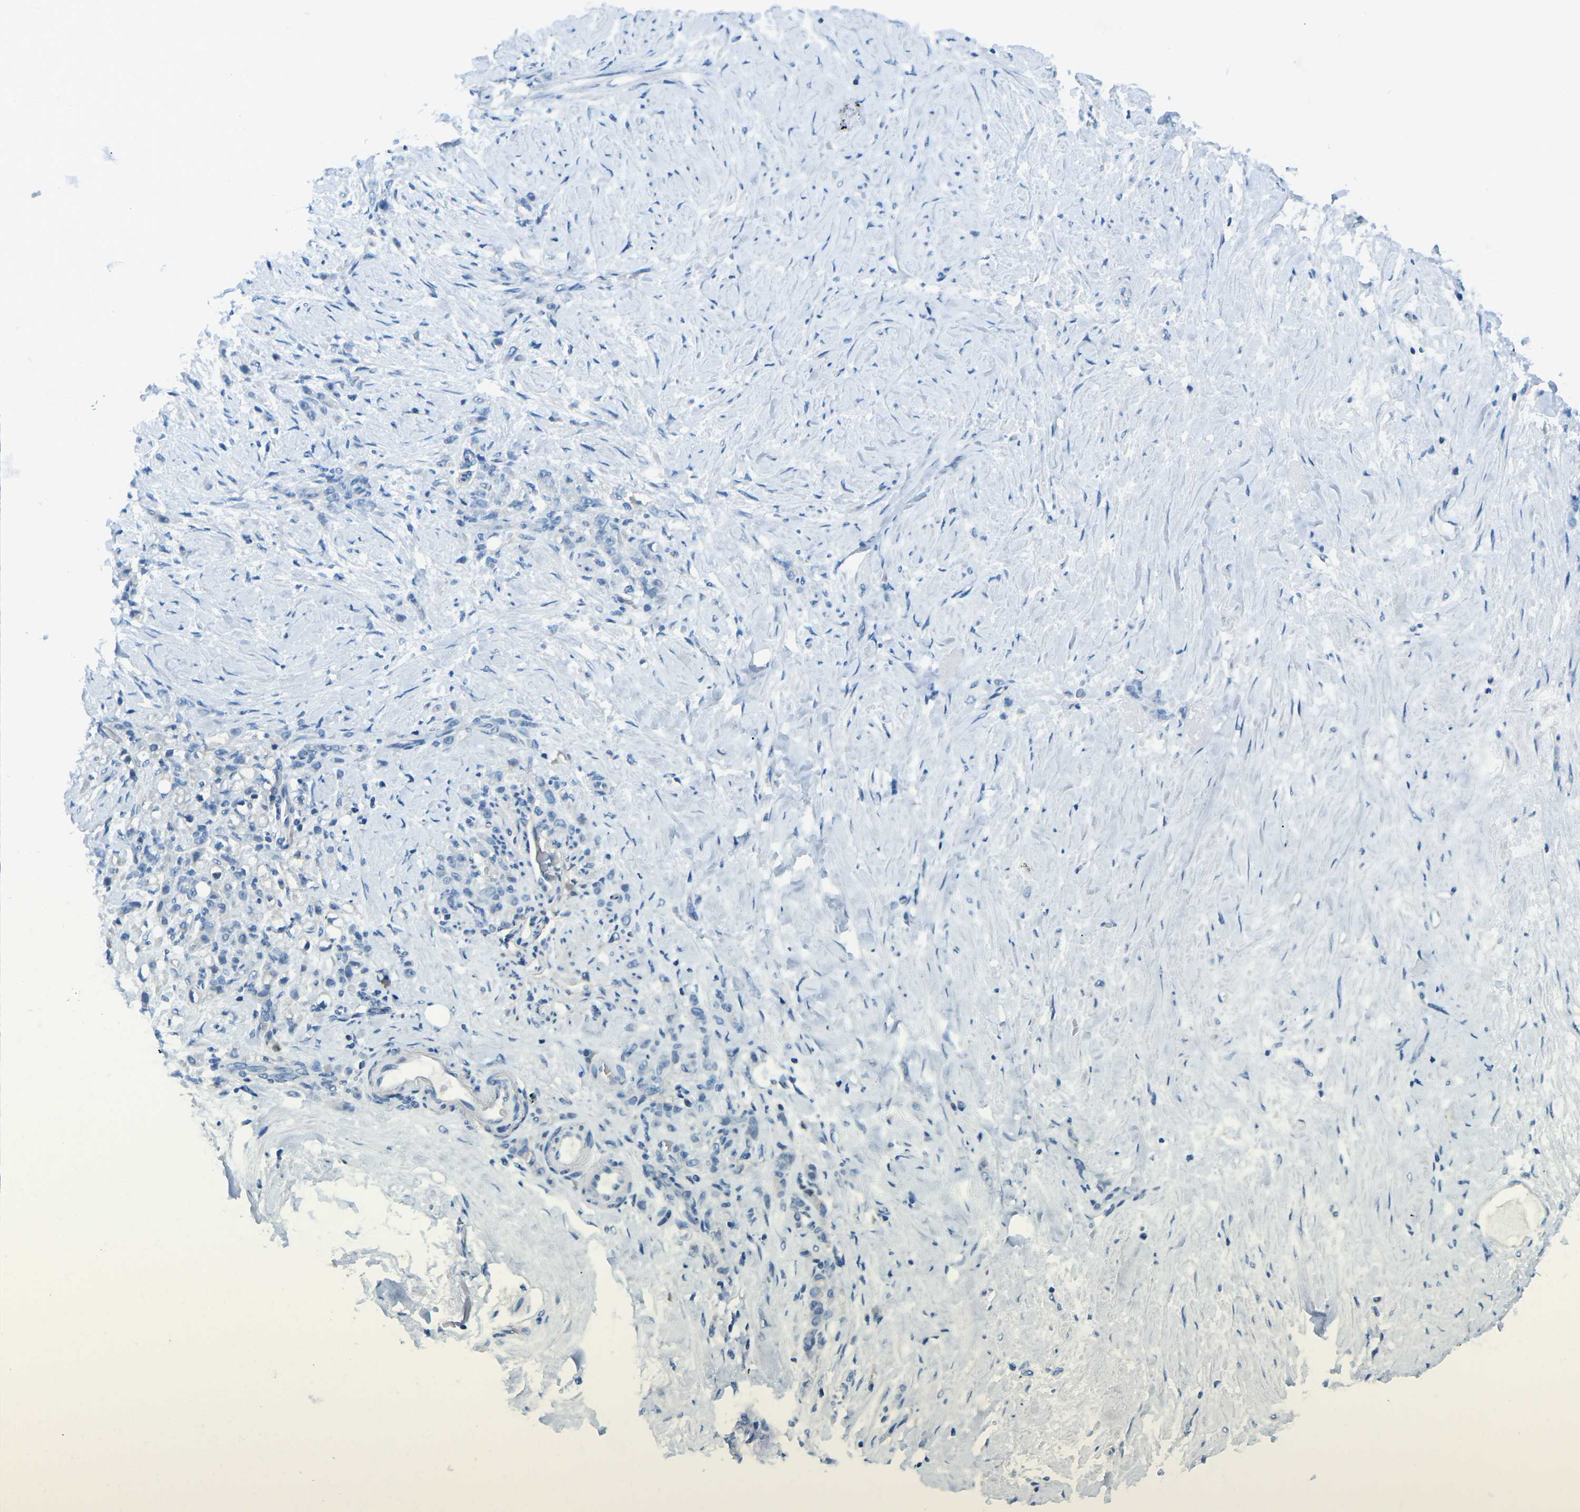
{"staining": {"intensity": "negative", "quantity": "none", "location": "none"}, "tissue": "stomach cancer", "cell_type": "Tumor cells", "image_type": "cancer", "snomed": [{"axis": "morphology", "description": "Adenocarcinoma, NOS"}, {"axis": "topography", "description": "Stomach"}], "caption": "This photomicrograph is of stomach cancer (adenocarcinoma) stained with immunohistochemistry (IHC) to label a protein in brown with the nuclei are counter-stained blue. There is no staining in tumor cells.", "gene": "CD47", "patient": {"sex": "male", "age": 82}}